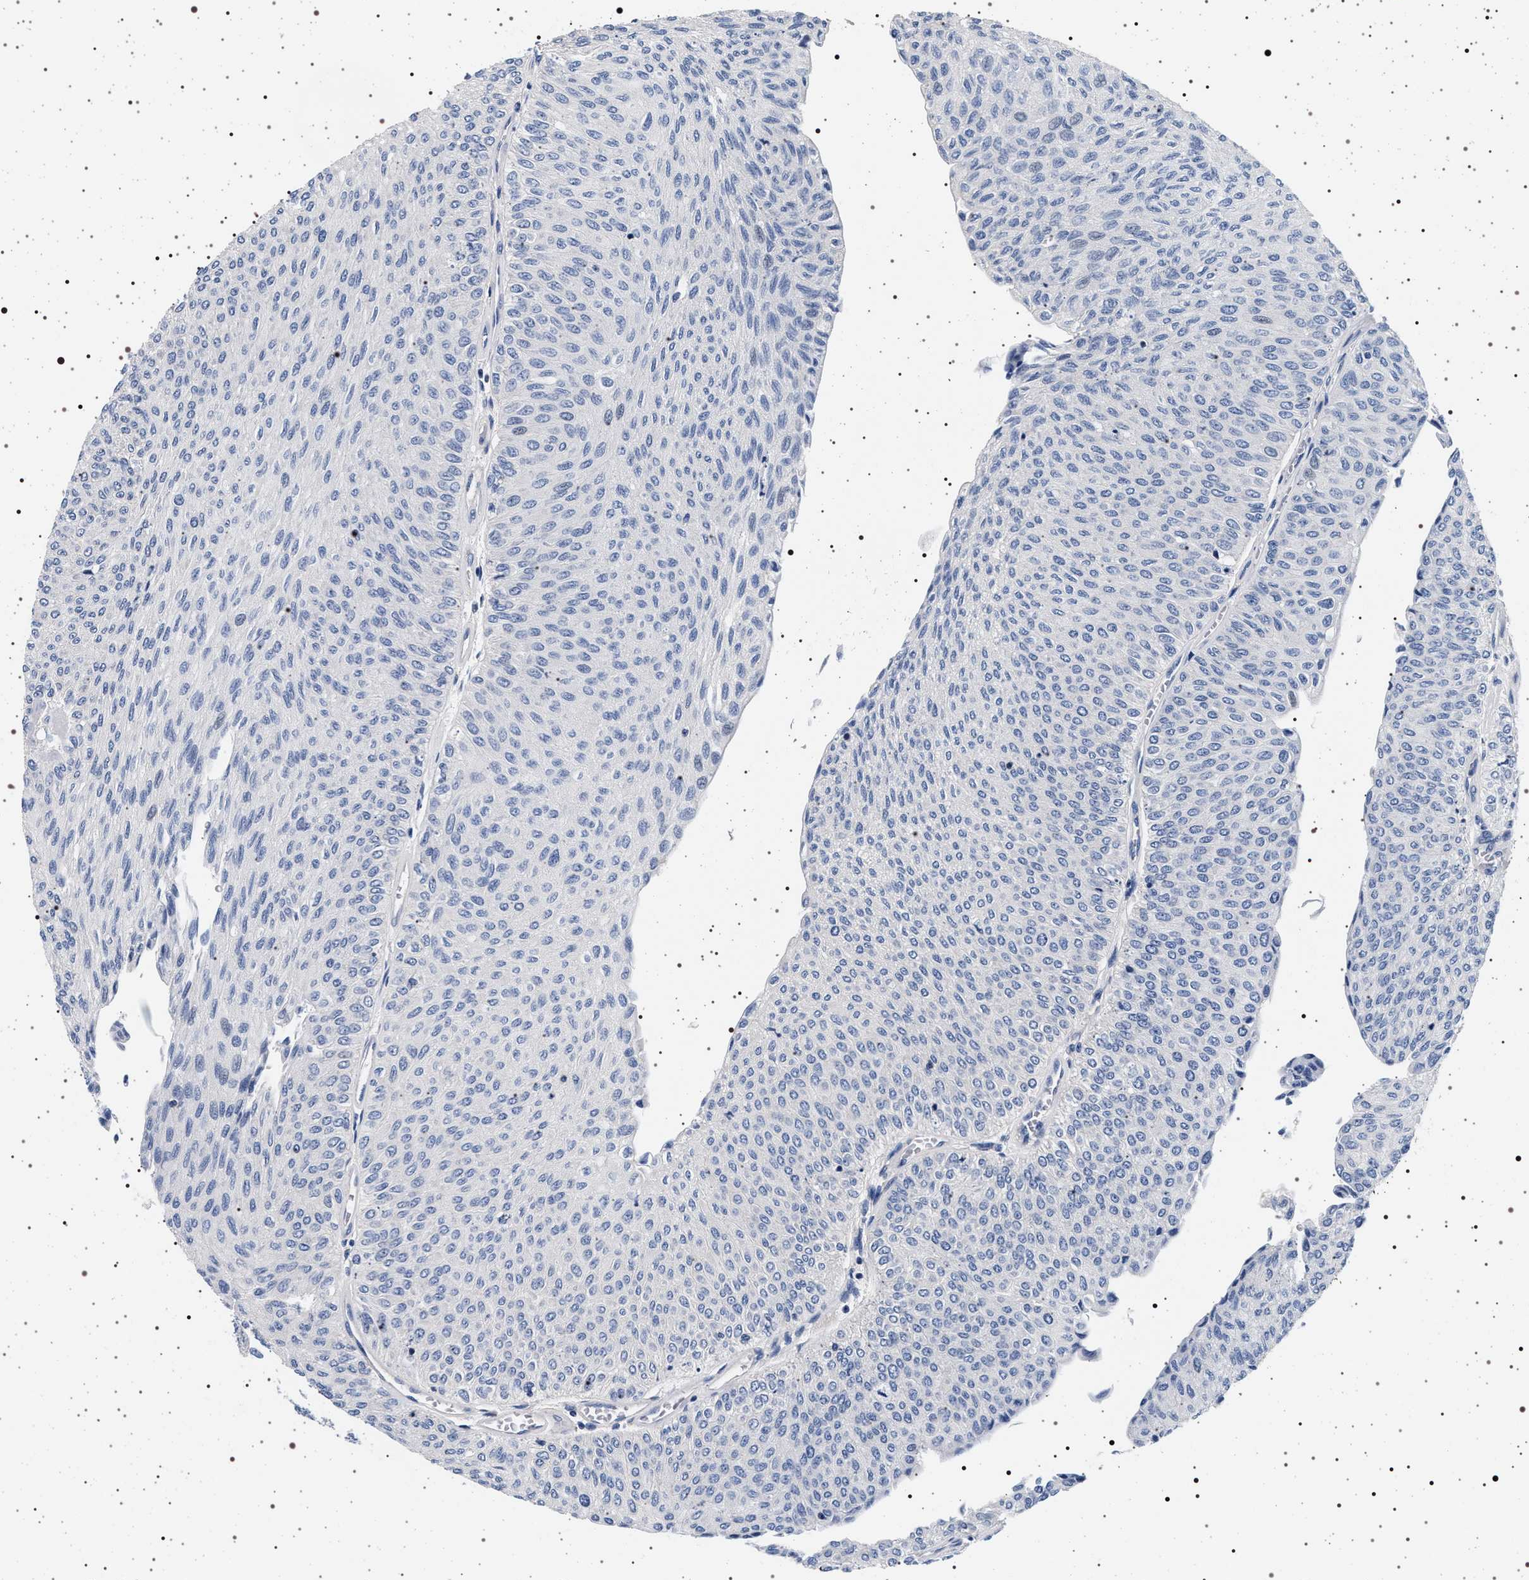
{"staining": {"intensity": "negative", "quantity": "none", "location": "none"}, "tissue": "urothelial cancer", "cell_type": "Tumor cells", "image_type": "cancer", "snomed": [{"axis": "morphology", "description": "Urothelial carcinoma, Low grade"}, {"axis": "topography", "description": "Urinary bladder"}], "caption": "Human urothelial cancer stained for a protein using immunohistochemistry (IHC) shows no staining in tumor cells.", "gene": "HSD17B1", "patient": {"sex": "male", "age": 78}}